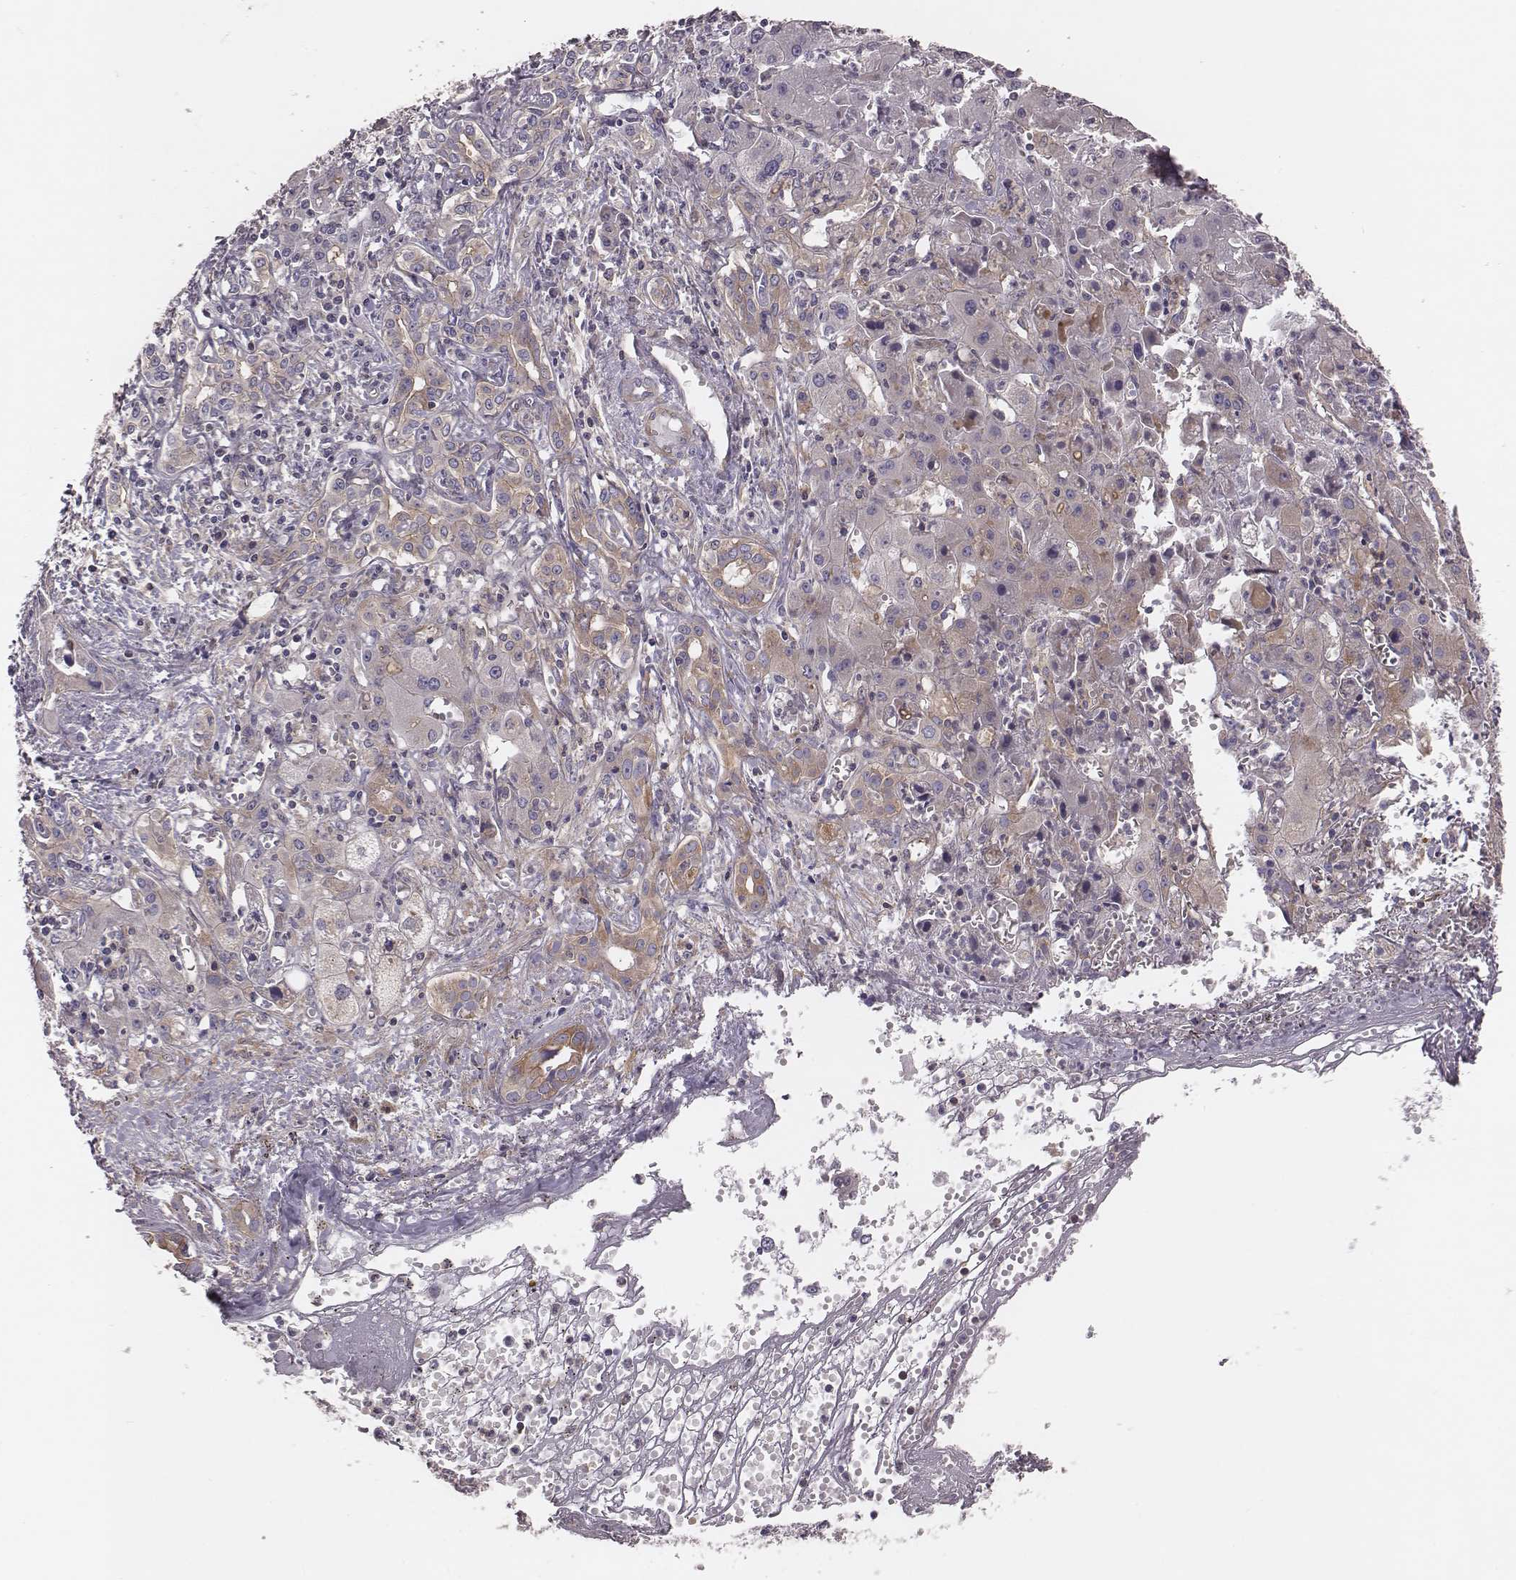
{"staining": {"intensity": "weak", "quantity": ">75%", "location": "cytoplasmic/membranous"}, "tissue": "liver cancer", "cell_type": "Tumor cells", "image_type": "cancer", "snomed": [{"axis": "morphology", "description": "Cholangiocarcinoma"}, {"axis": "topography", "description": "Liver"}], "caption": "A brown stain labels weak cytoplasmic/membranous positivity of a protein in human cholangiocarcinoma (liver) tumor cells.", "gene": "CAD", "patient": {"sex": "female", "age": 64}}